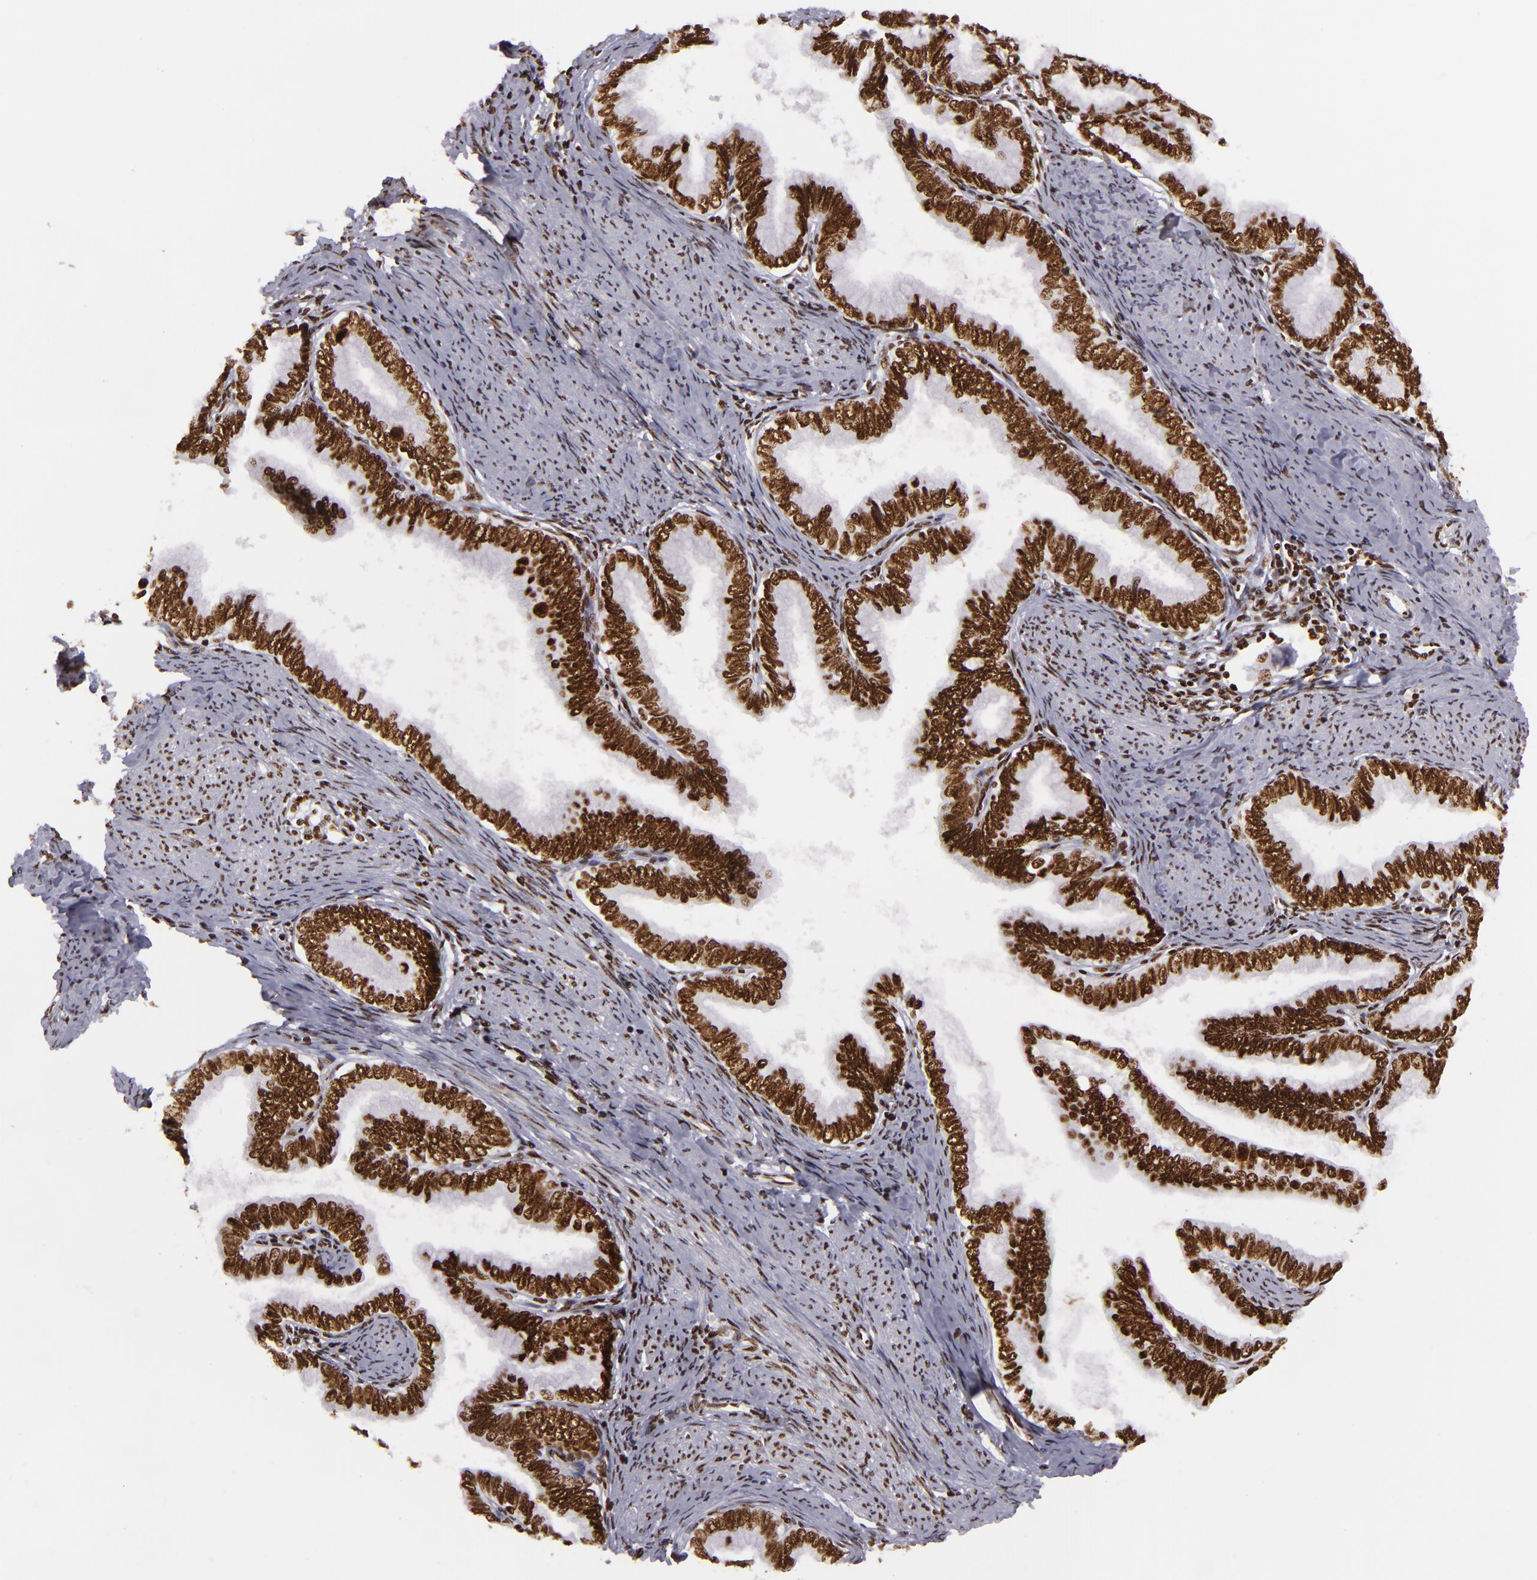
{"staining": {"intensity": "strong", "quantity": ">75%", "location": "nuclear"}, "tissue": "cervical cancer", "cell_type": "Tumor cells", "image_type": "cancer", "snomed": [{"axis": "morphology", "description": "Adenocarcinoma, NOS"}, {"axis": "topography", "description": "Cervix"}], "caption": "Immunohistochemistry (IHC) of cervical cancer (adenocarcinoma) exhibits high levels of strong nuclear expression in about >75% of tumor cells.", "gene": "SAFB", "patient": {"sex": "female", "age": 49}}